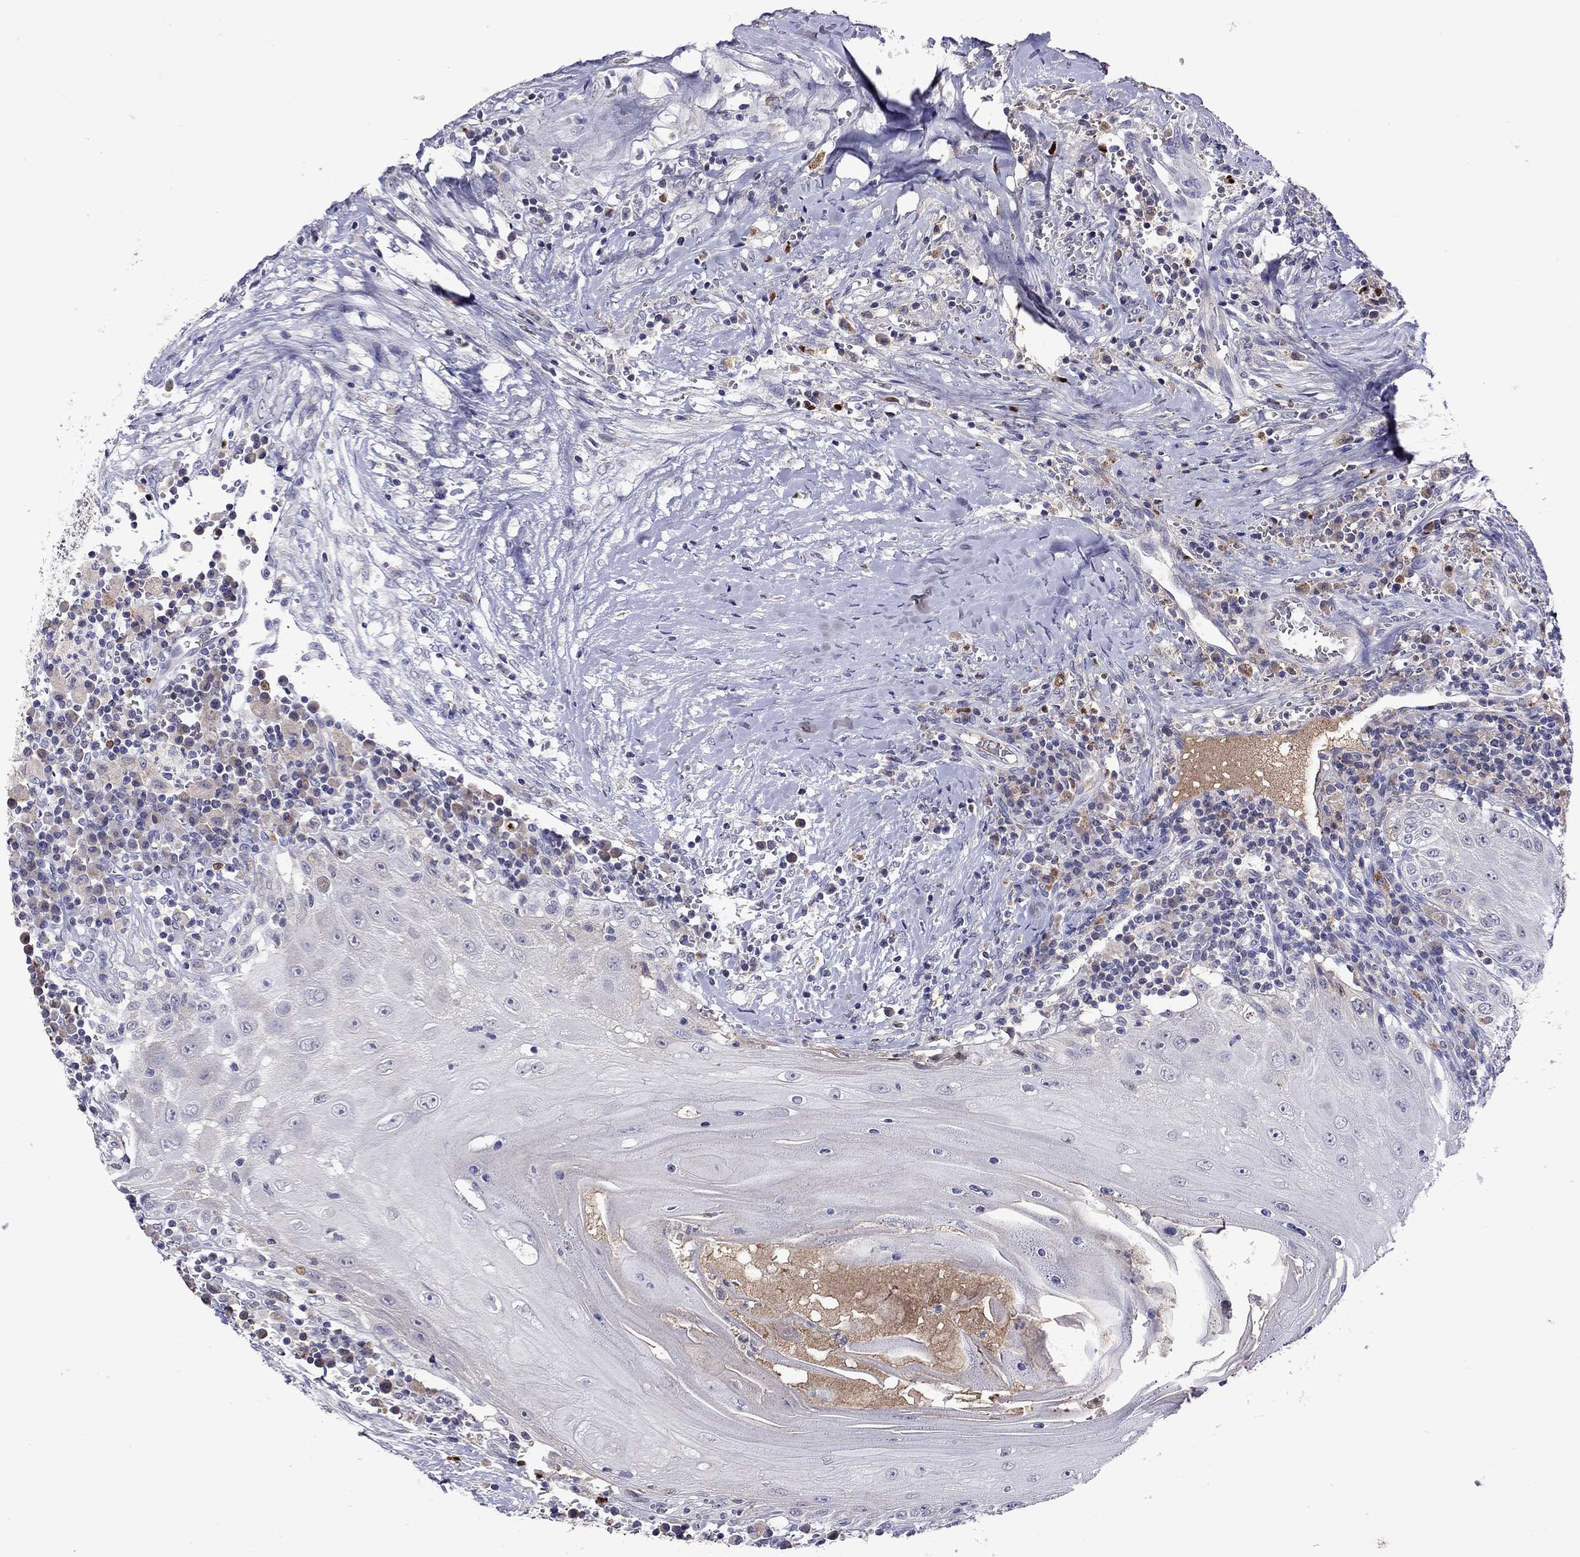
{"staining": {"intensity": "negative", "quantity": "none", "location": "none"}, "tissue": "head and neck cancer", "cell_type": "Tumor cells", "image_type": "cancer", "snomed": [{"axis": "morphology", "description": "Squamous cell carcinoma, NOS"}, {"axis": "topography", "description": "Oral tissue"}, {"axis": "topography", "description": "Head-Neck"}], "caption": "A high-resolution photomicrograph shows immunohistochemistry (IHC) staining of head and neck cancer (squamous cell carcinoma), which shows no significant positivity in tumor cells. The staining is performed using DAB brown chromogen with nuclei counter-stained in using hematoxylin.", "gene": "SERPINA3", "patient": {"sex": "male", "age": 58}}